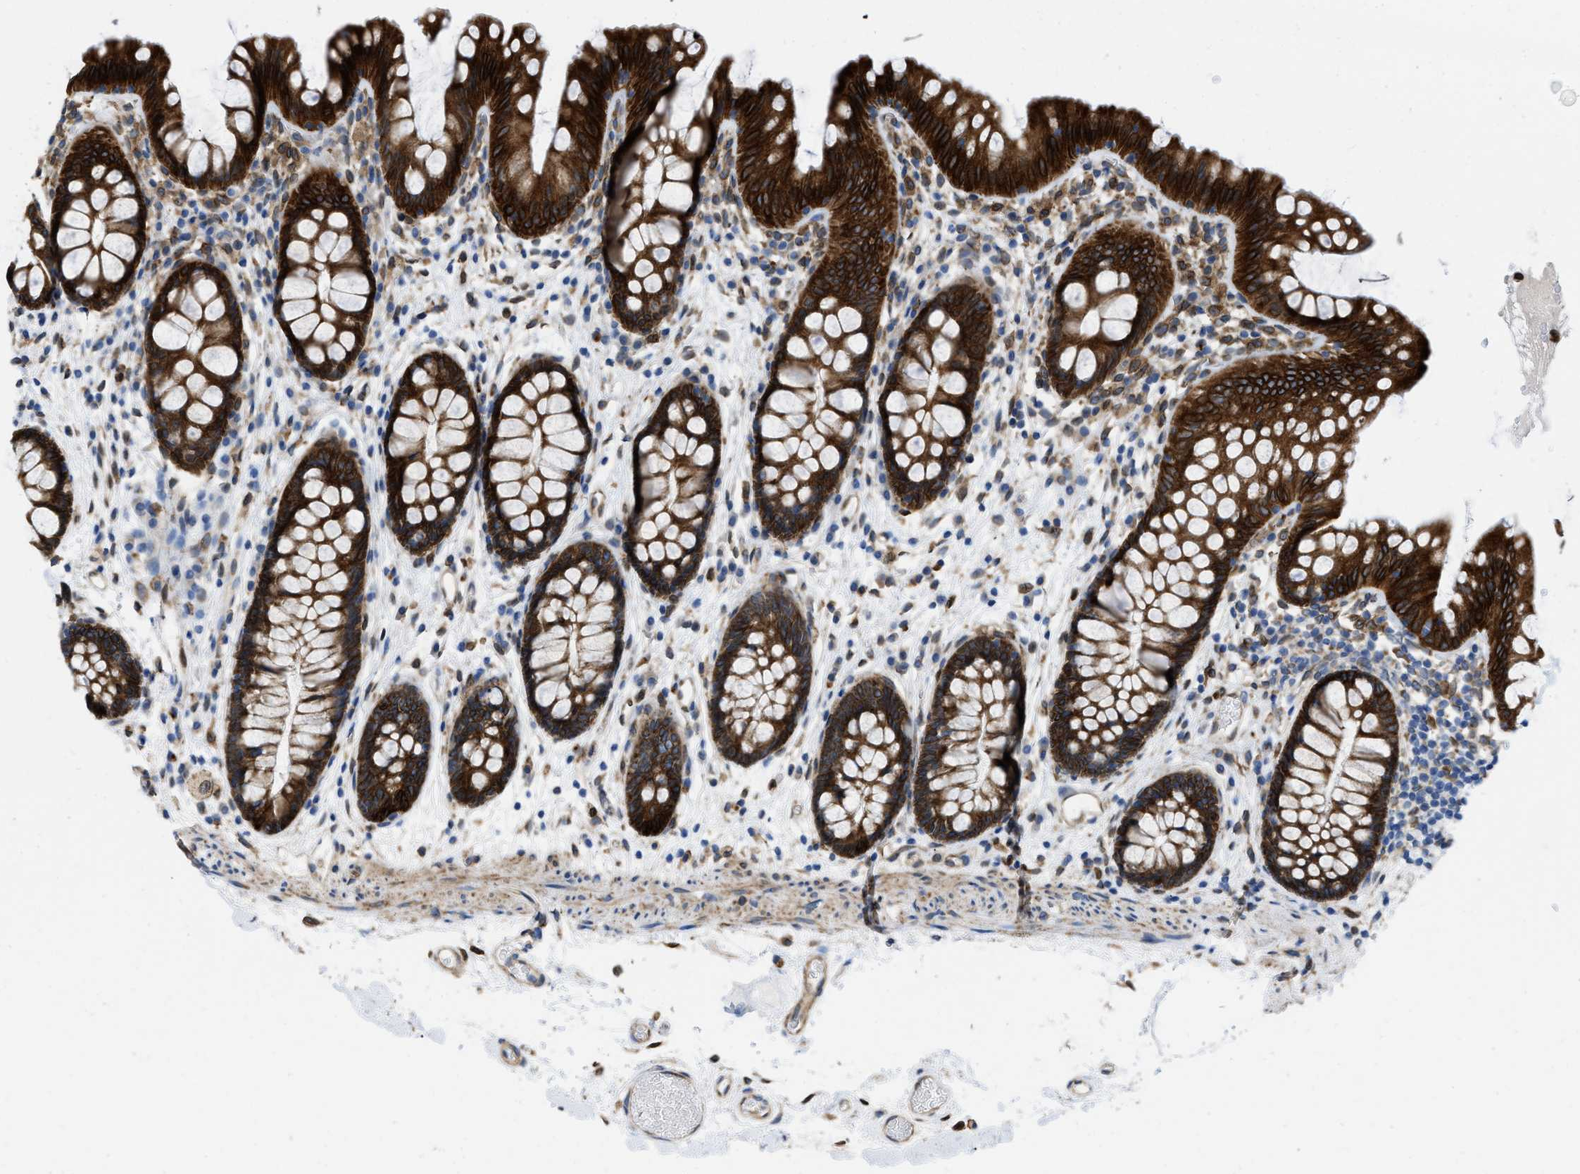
{"staining": {"intensity": "moderate", "quantity": ">75%", "location": "cytoplasmic/membranous"}, "tissue": "colon", "cell_type": "Endothelial cells", "image_type": "normal", "snomed": [{"axis": "morphology", "description": "Normal tissue, NOS"}, {"axis": "topography", "description": "Smooth muscle"}, {"axis": "topography", "description": "Colon"}], "caption": "Endothelial cells display moderate cytoplasmic/membranous expression in about >75% of cells in benign colon.", "gene": "ERLIN2", "patient": {"sex": "male", "age": 67}}